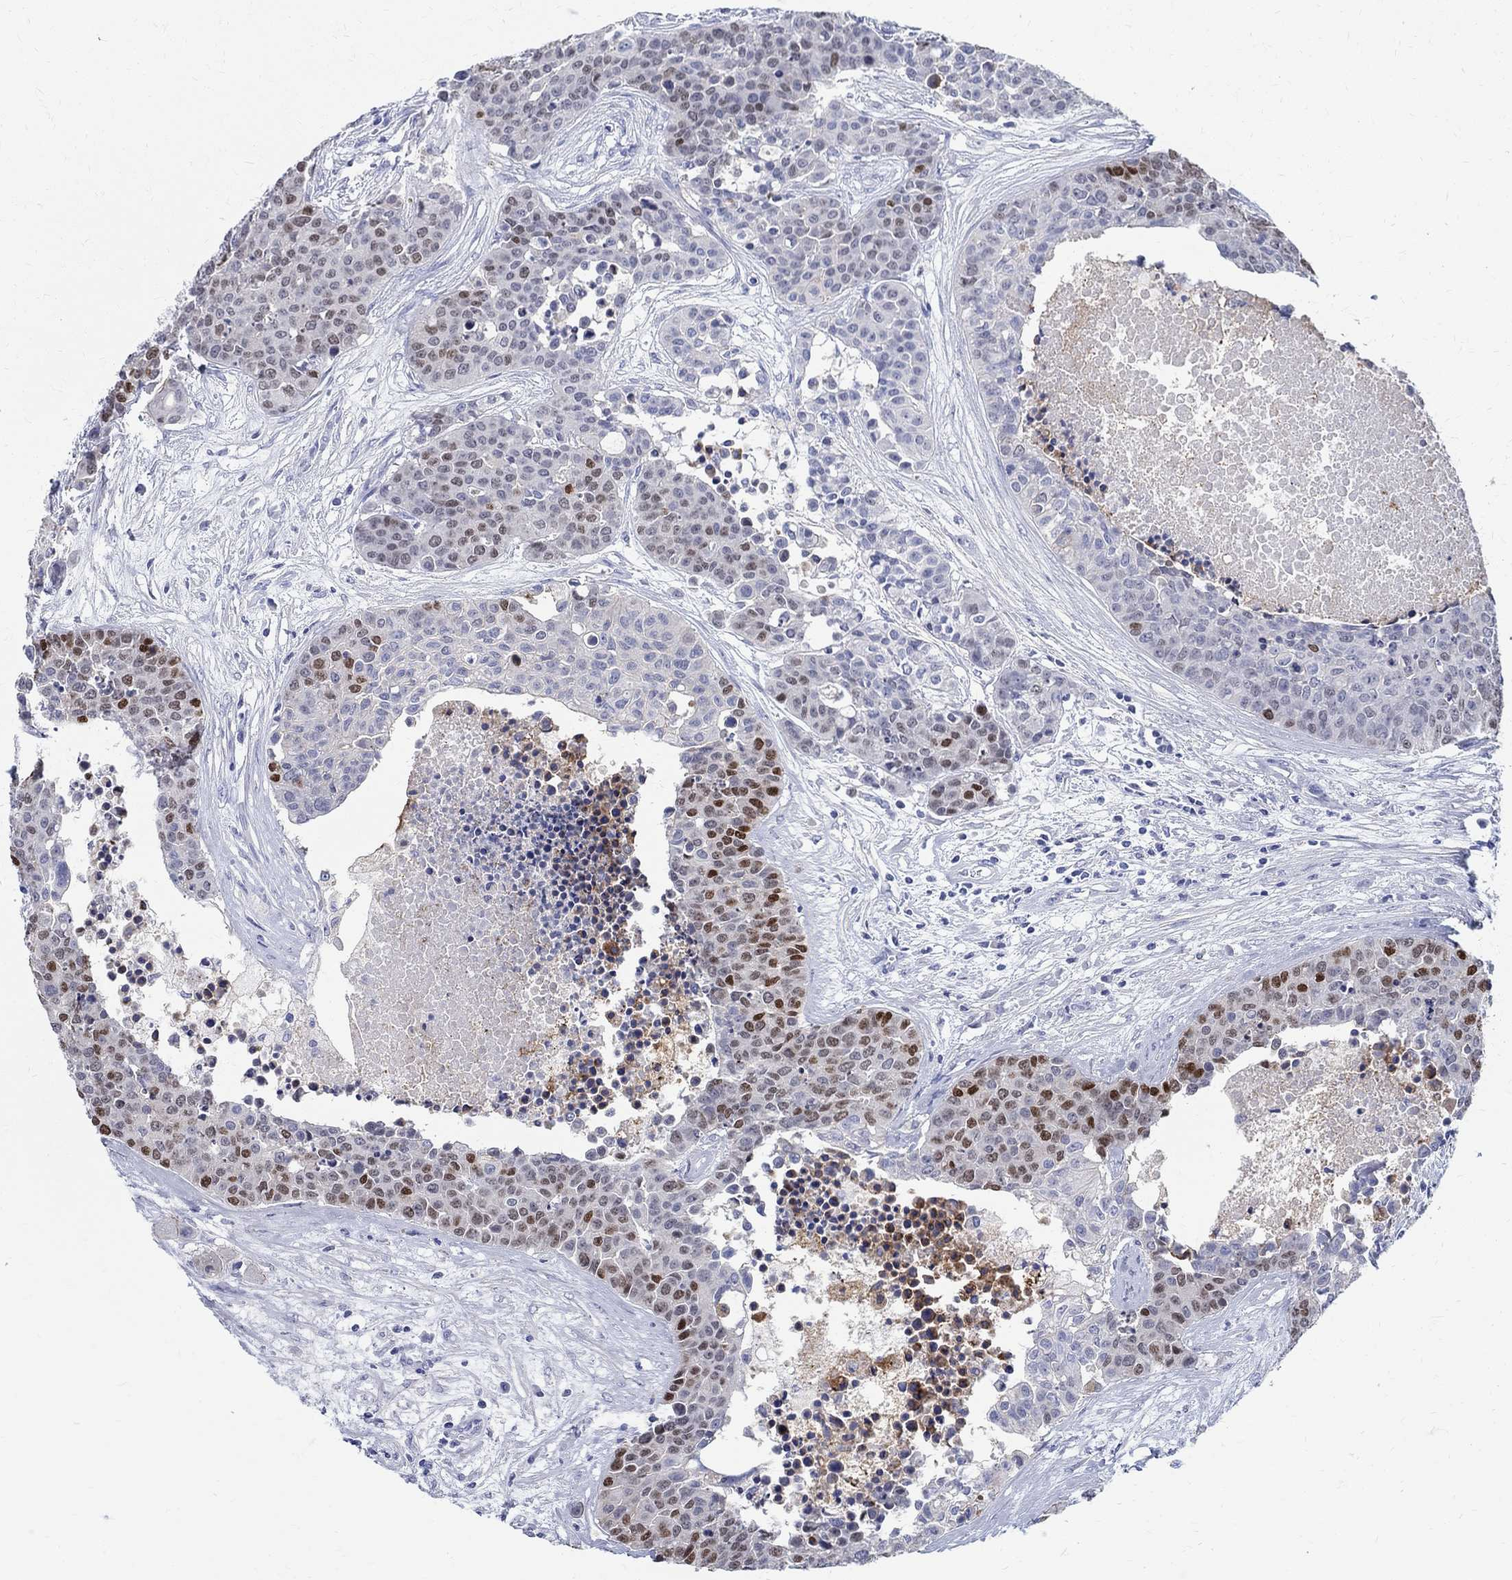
{"staining": {"intensity": "strong", "quantity": "<25%", "location": "nuclear"}, "tissue": "carcinoid", "cell_type": "Tumor cells", "image_type": "cancer", "snomed": [{"axis": "morphology", "description": "Carcinoid, malignant, NOS"}, {"axis": "topography", "description": "Colon"}], "caption": "Human carcinoid (malignant) stained with a brown dye shows strong nuclear positive positivity in about <25% of tumor cells.", "gene": "SOX2", "patient": {"sex": "male", "age": 81}}